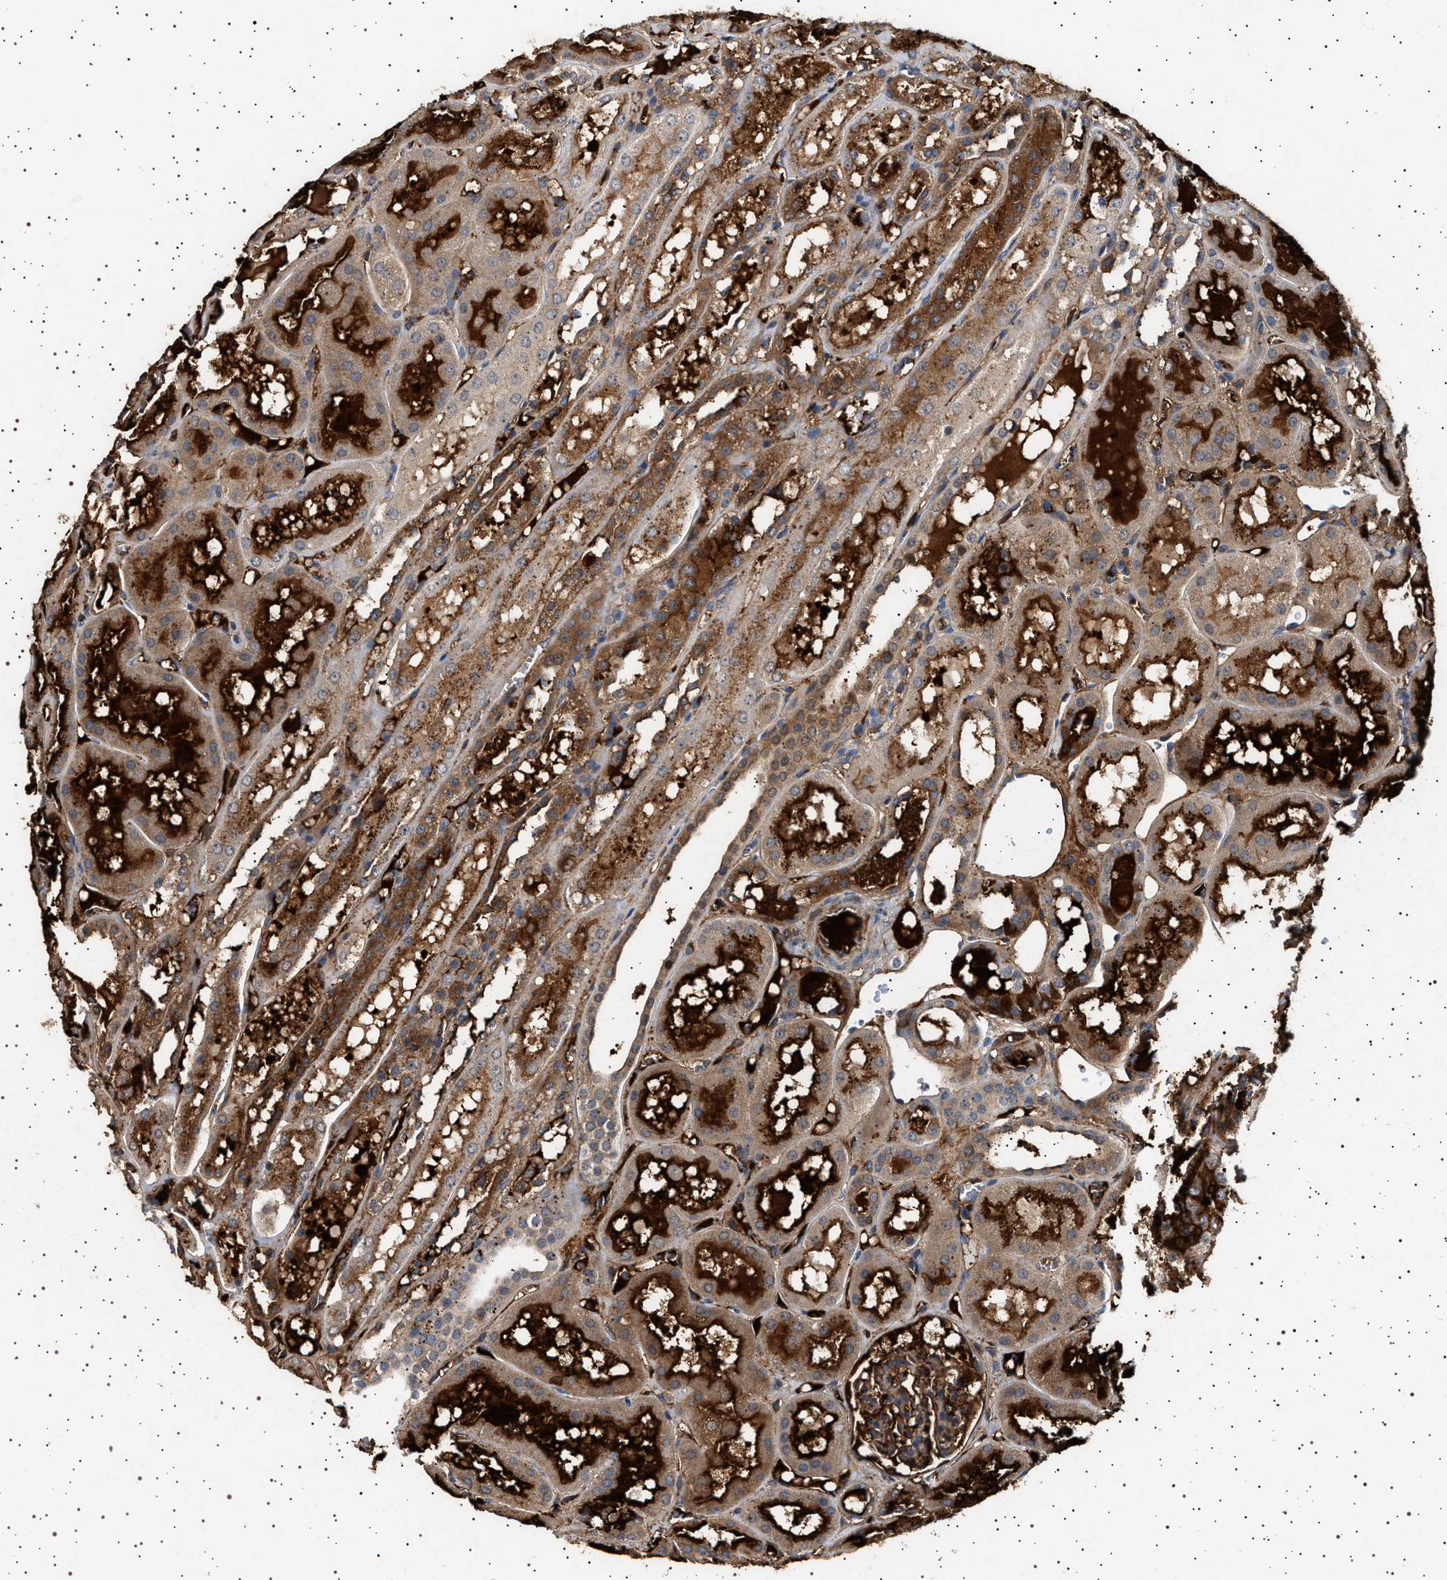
{"staining": {"intensity": "moderate", "quantity": "25%-75%", "location": "cytoplasmic/membranous"}, "tissue": "kidney", "cell_type": "Cells in glomeruli", "image_type": "normal", "snomed": [{"axis": "morphology", "description": "Normal tissue, NOS"}, {"axis": "topography", "description": "Kidney"}, {"axis": "topography", "description": "Urinary bladder"}], "caption": "Human kidney stained with a brown dye demonstrates moderate cytoplasmic/membranous positive staining in approximately 25%-75% of cells in glomeruli.", "gene": "FICD", "patient": {"sex": "male", "age": 16}}